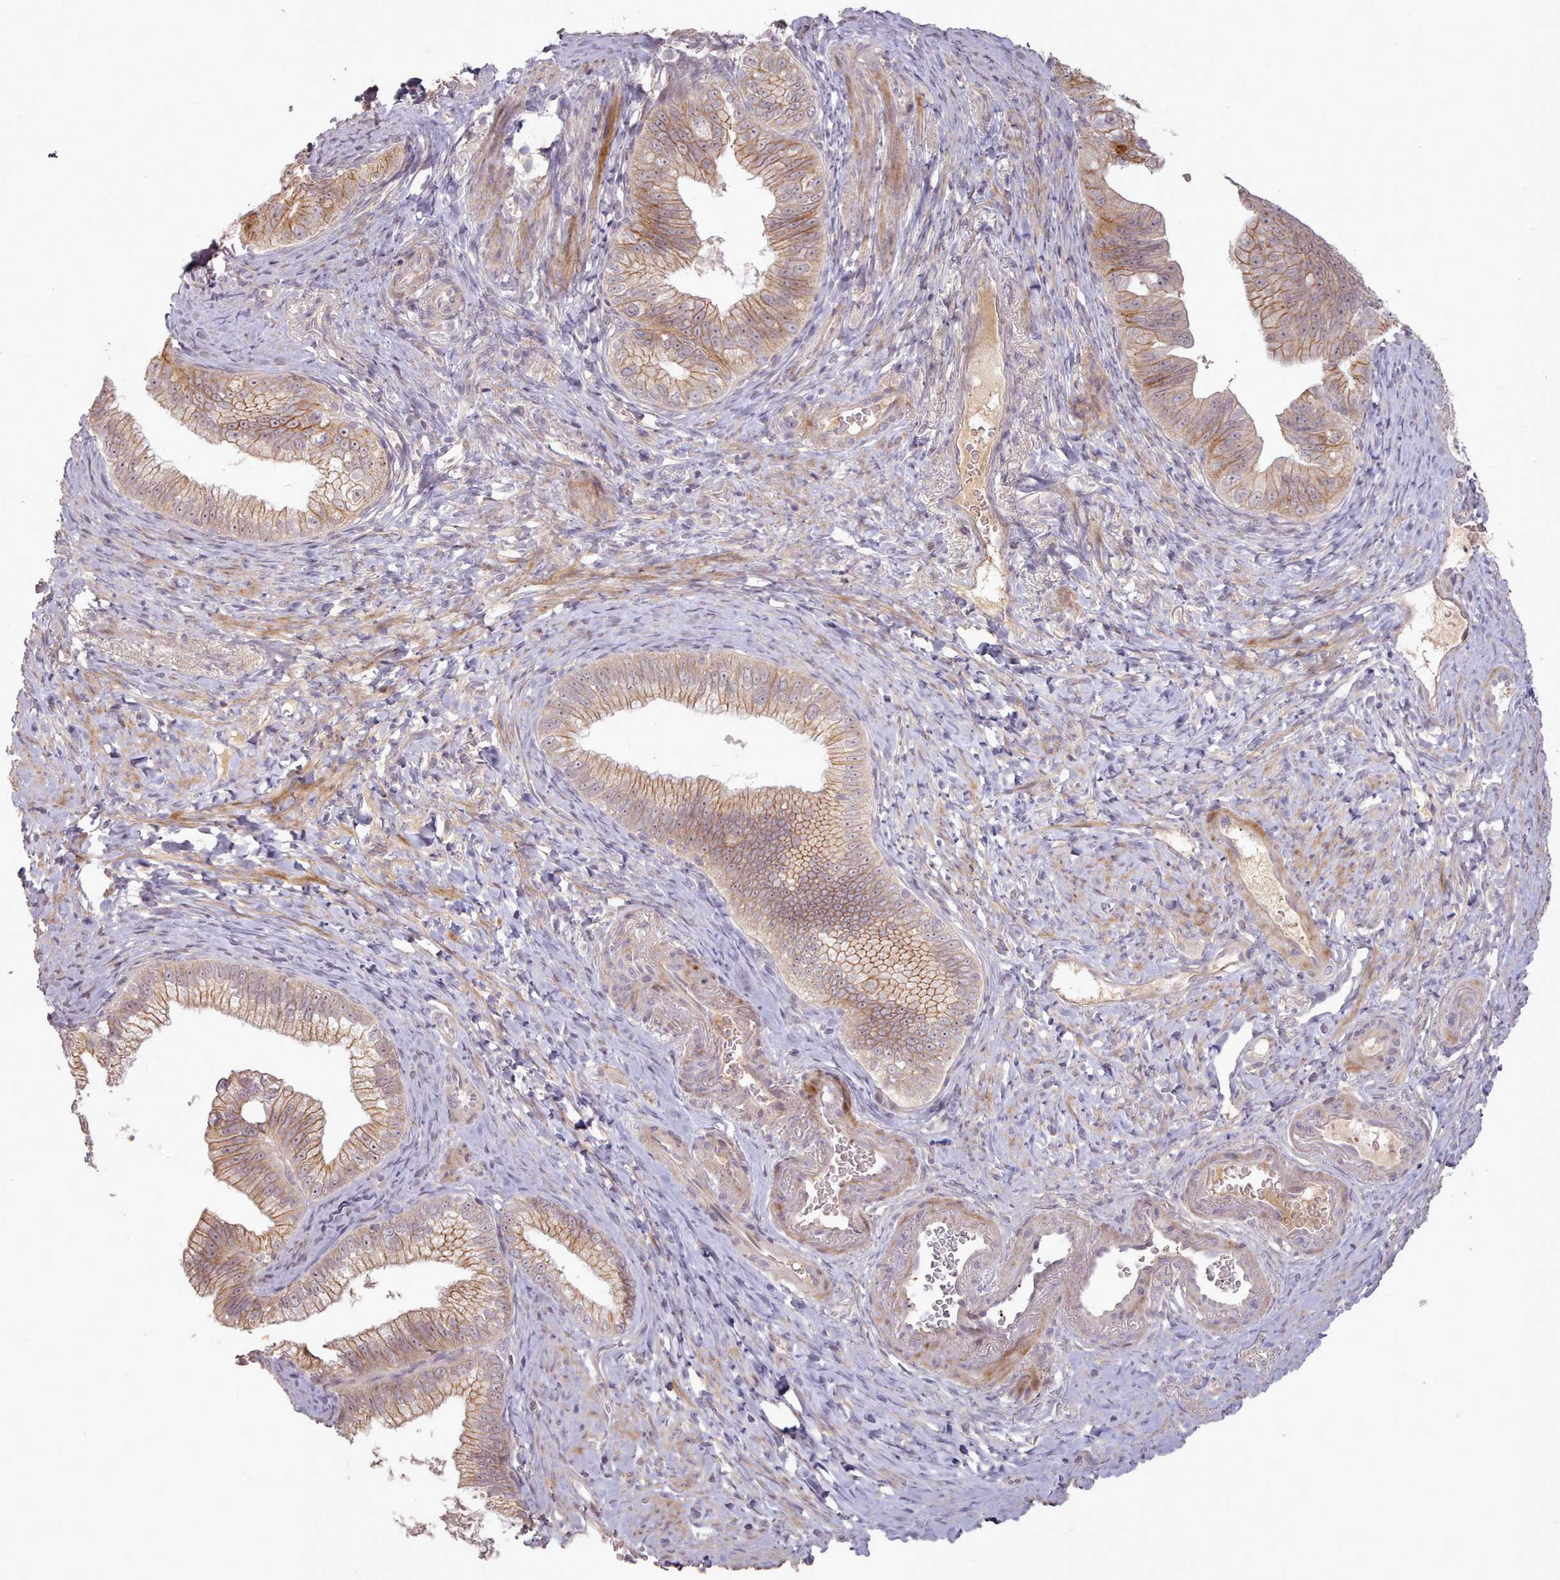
{"staining": {"intensity": "moderate", "quantity": ">75%", "location": "cytoplasmic/membranous"}, "tissue": "pancreatic cancer", "cell_type": "Tumor cells", "image_type": "cancer", "snomed": [{"axis": "morphology", "description": "Adenocarcinoma, NOS"}, {"axis": "topography", "description": "Pancreas"}], "caption": "Tumor cells exhibit medium levels of moderate cytoplasmic/membranous expression in approximately >75% of cells in human pancreatic adenocarcinoma.", "gene": "LEFTY2", "patient": {"sex": "male", "age": 70}}